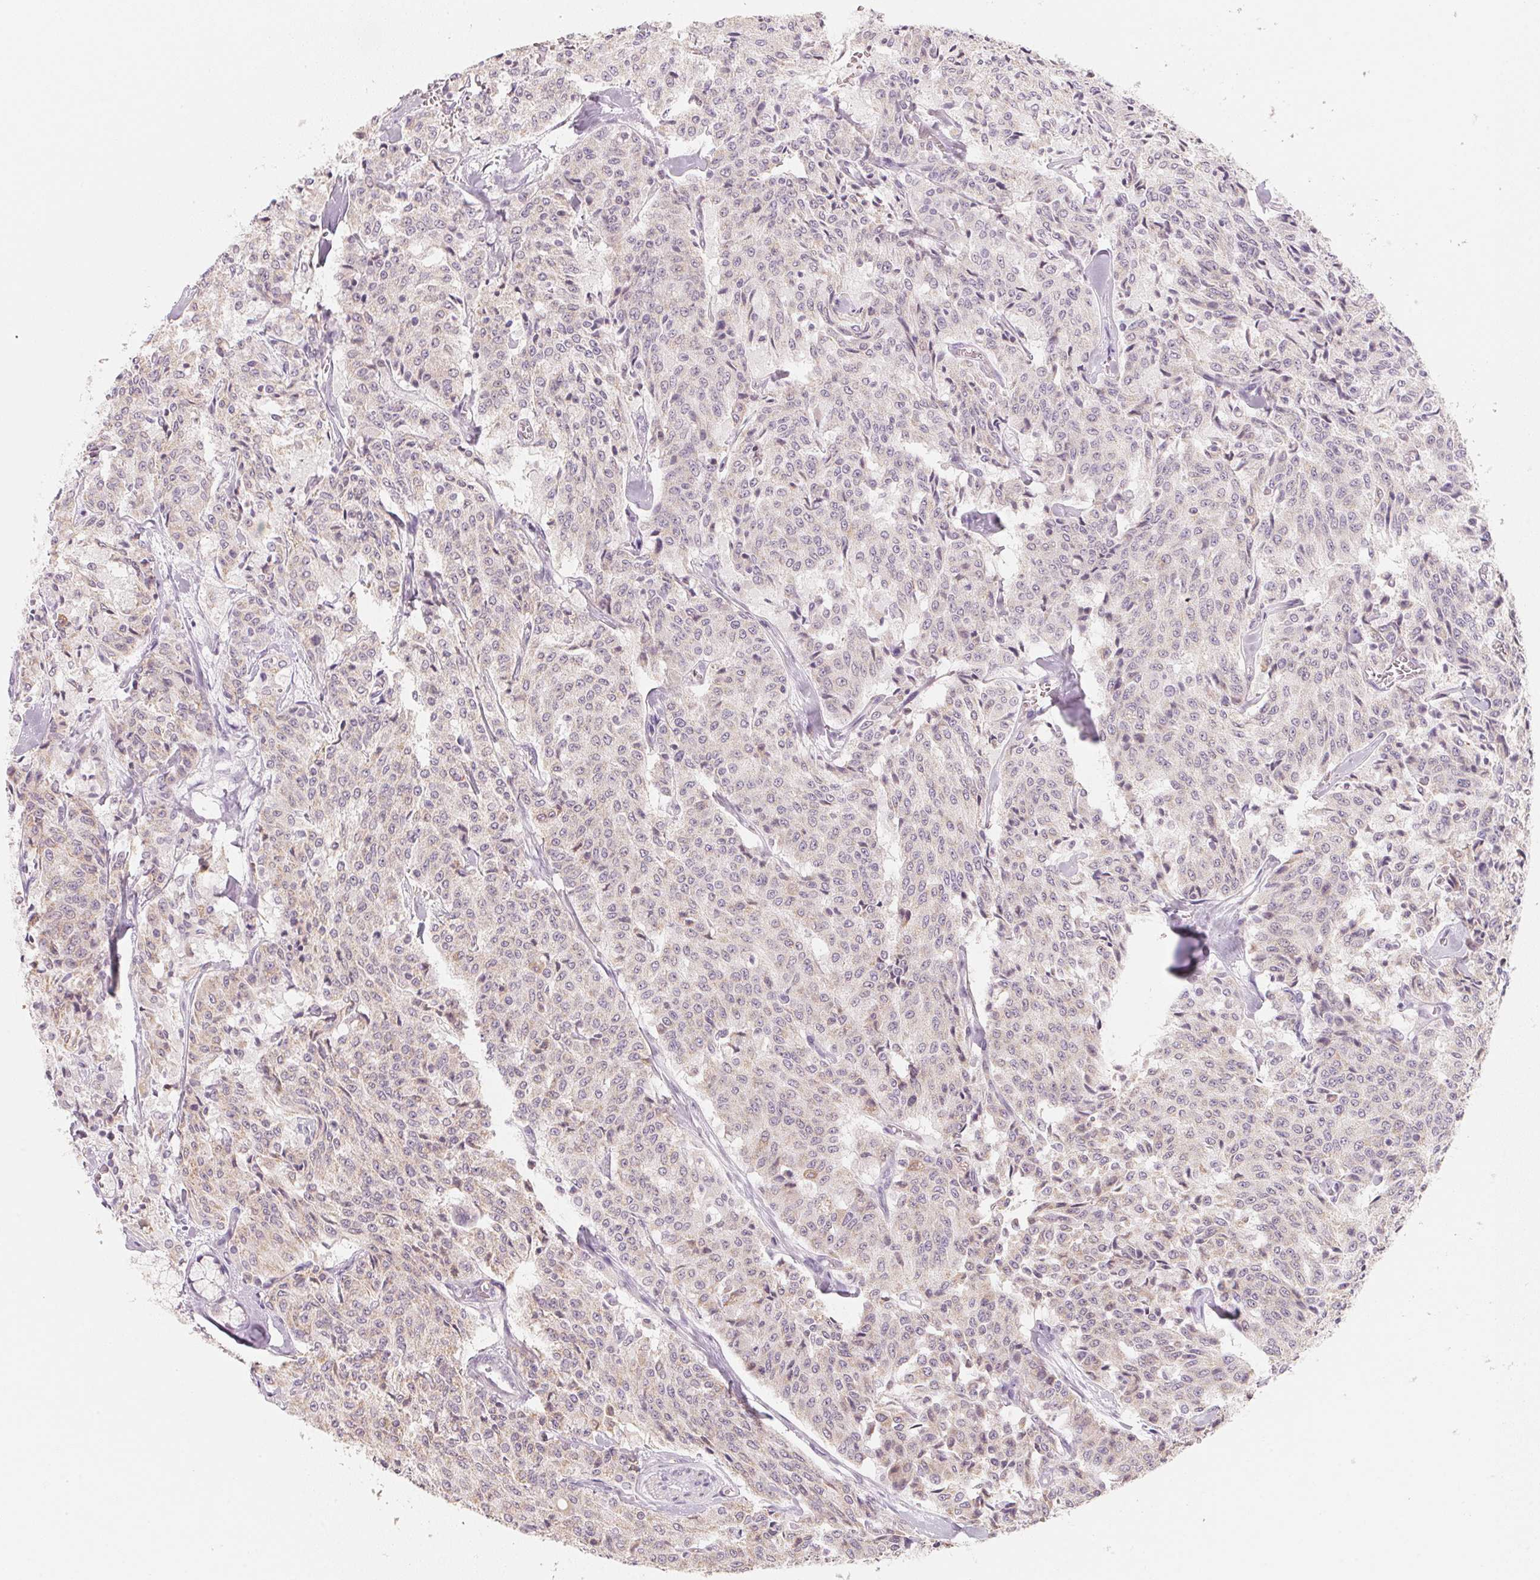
{"staining": {"intensity": "weak", "quantity": "<25%", "location": "cytoplasmic/membranous"}, "tissue": "carcinoid", "cell_type": "Tumor cells", "image_type": "cancer", "snomed": [{"axis": "morphology", "description": "Carcinoid, malignant, NOS"}, {"axis": "topography", "description": "Lung"}], "caption": "A micrograph of carcinoid stained for a protein demonstrates no brown staining in tumor cells.", "gene": "ANKRD31", "patient": {"sex": "male", "age": 71}}